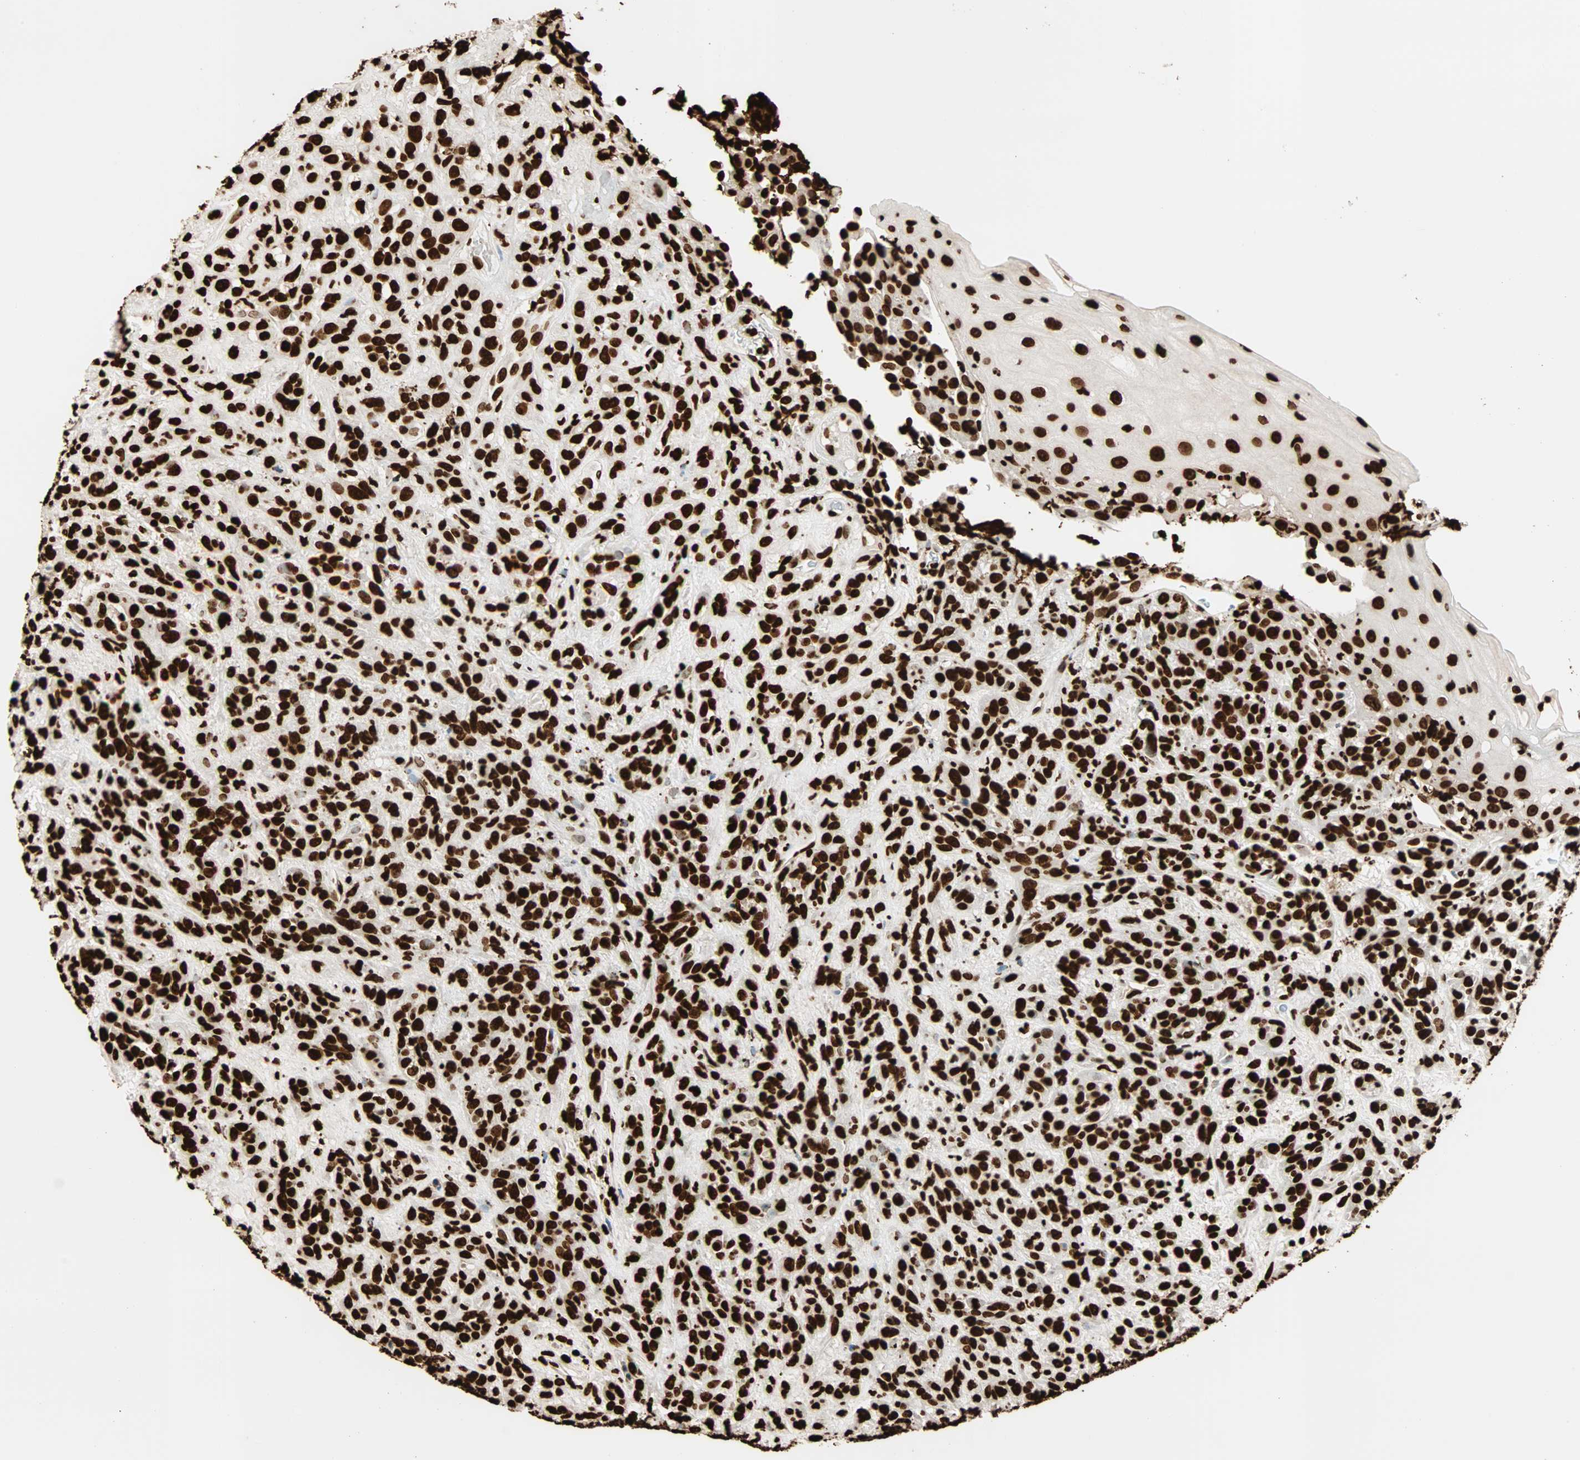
{"staining": {"intensity": "strong", "quantity": ">75%", "location": "nuclear"}, "tissue": "head and neck cancer", "cell_type": "Tumor cells", "image_type": "cancer", "snomed": [{"axis": "morphology", "description": "Normal tissue, NOS"}, {"axis": "morphology", "description": "Squamous cell carcinoma, NOS"}, {"axis": "topography", "description": "Cartilage tissue"}, {"axis": "topography", "description": "Head-Neck"}], "caption": "Immunohistochemistry (IHC) of human head and neck squamous cell carcinoma reveals high levels of strong nuclear expression in approximately >75% of tumor cells. (brown staining indicates protein expression, while blue staining denotes nuclei).", "gene": "GLI2", "patient": {"sex": "male", "age": 62}}